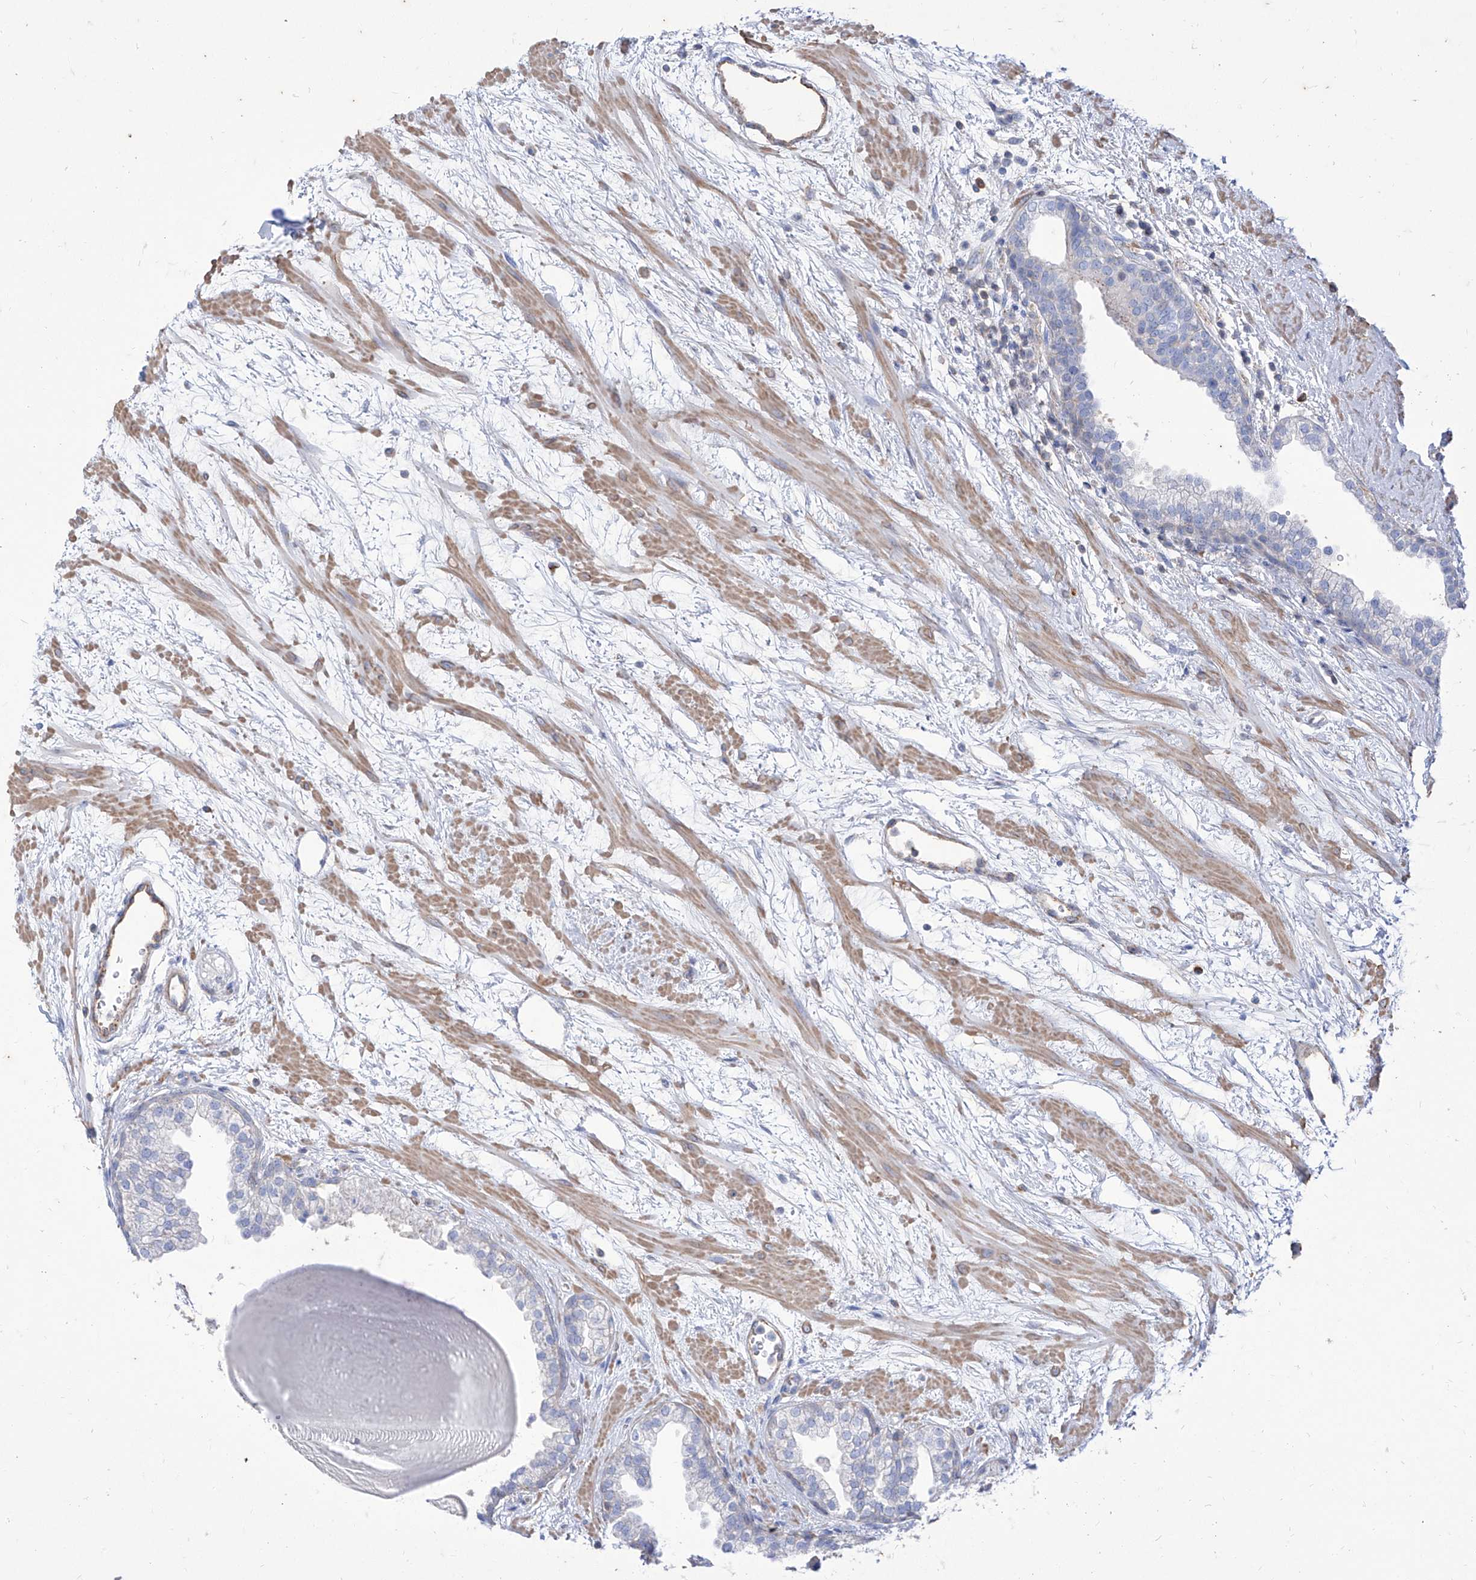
{"staining": {"intensity": "negative", "quantity": "none", "location": "none"}, "tissue": "prostate", "cell_type": "Glandular cells", "image_type": "normal", "snomed": [{"axis": "morphology", "description": "Normal tissue, NOS"}, {"axis": "topography", "description": "Prostate"}], "caption": "Photomicrograph shows no significant protein positivity in glandular cells of normal prostate. The staining was performed using DAB to visualize the protein expression in brown, while the nuclei were stained in blue with hematoxylin (Magnification: 20x).", "gene": "C1orf74", "patient": {"sex": "male", "age": 48}}